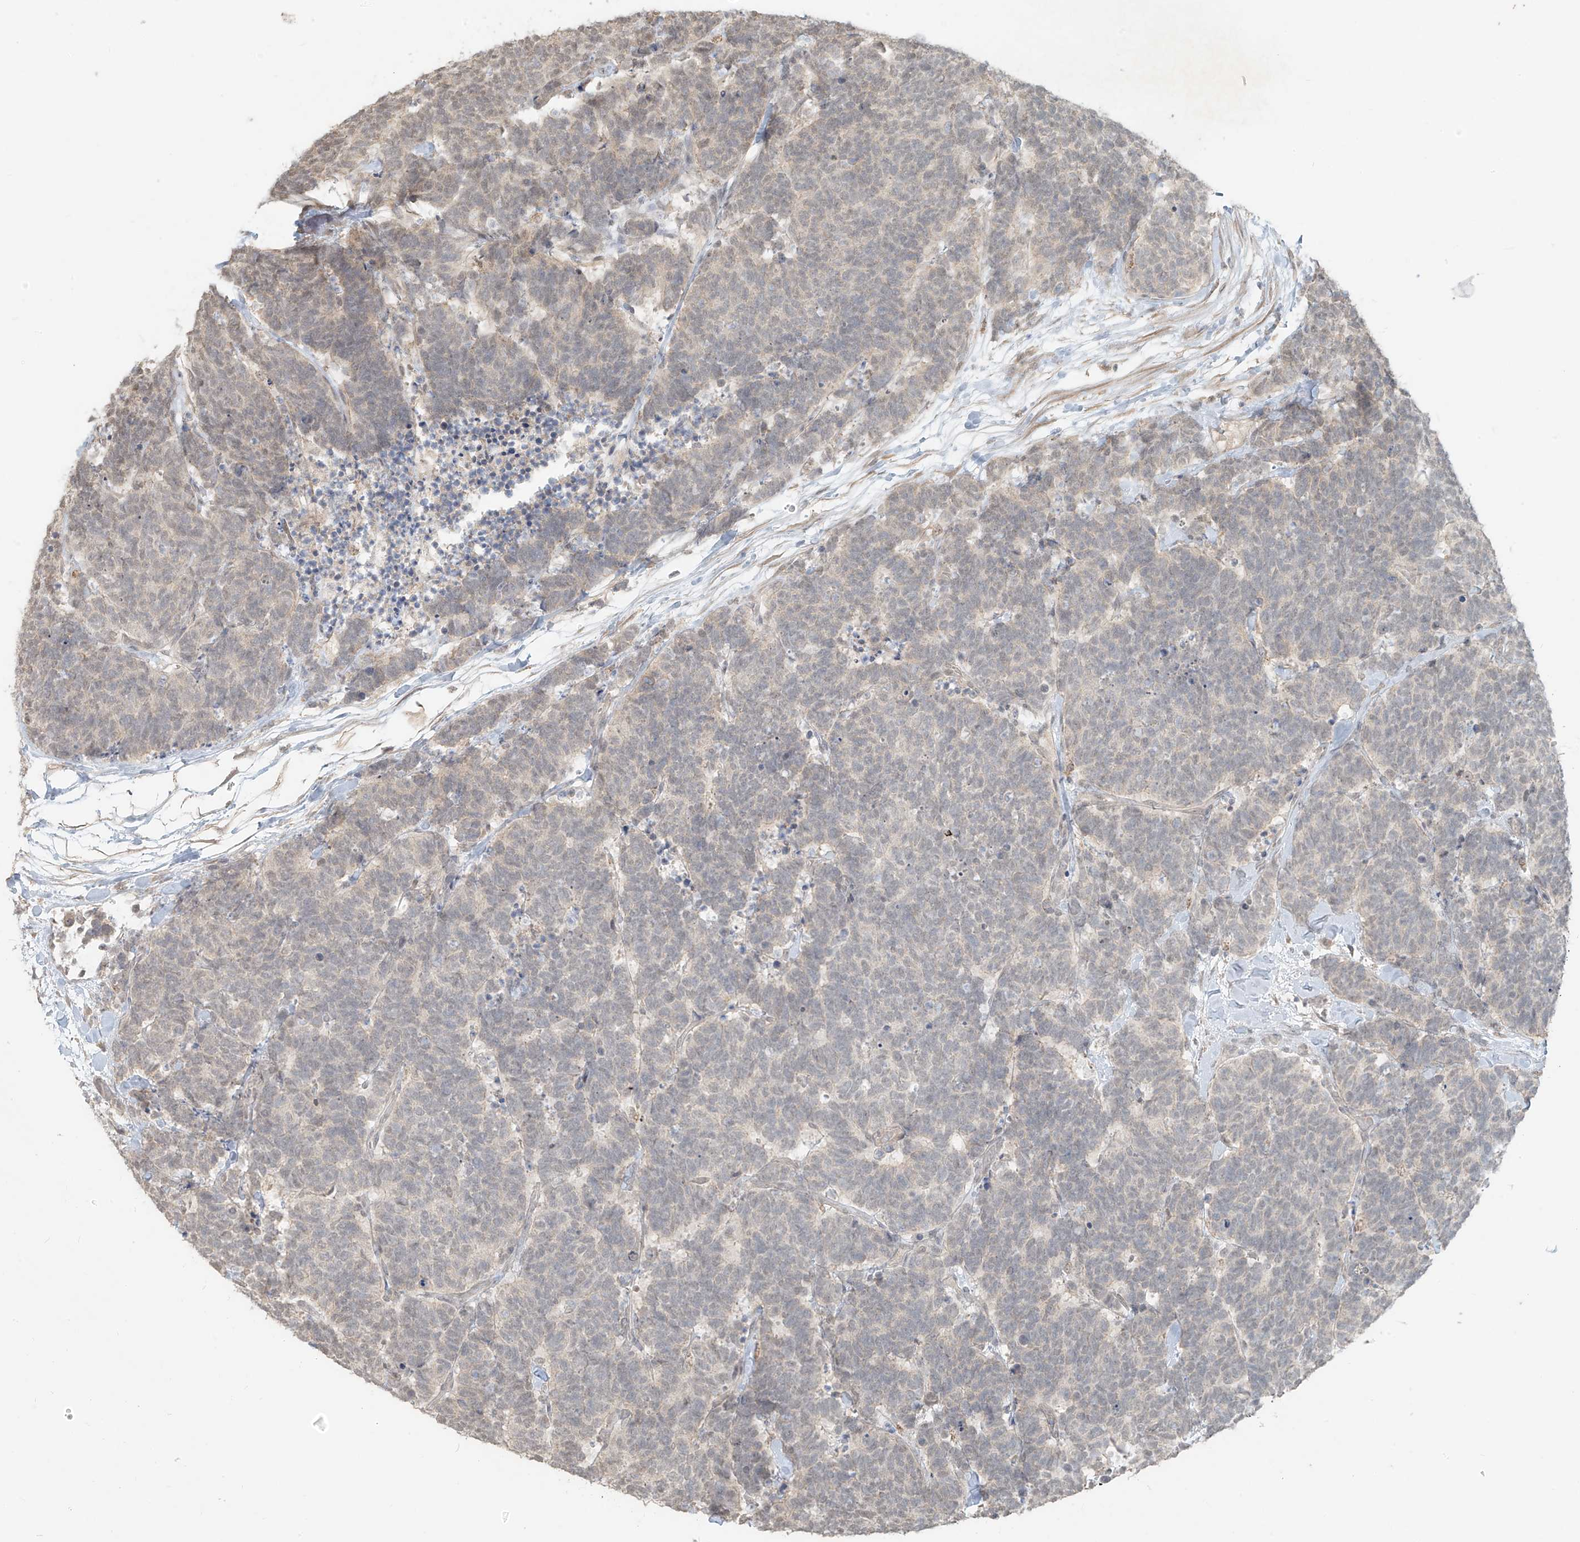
{"staining": {"intensity": "negative", "quantity": "none", "location": "none"}, "tissue": "carcinoid", "cell_type": "Tumor cells", "image_type": "cancer", "snomed": [{"axis": "morphology", "description": "Carcinoma, NOS"}, {"axis": "morphology", "description": "Carcinoid, malignant, NOS"}, {"axis": "topography", "description": "Urinary bladder"}], "caption": "Immunohistochemical staining of malignant carcinoid displays no significant staining in tumor cells.", "gene": "ABCD1", "patient": {"sex": "male", "age": 57}}